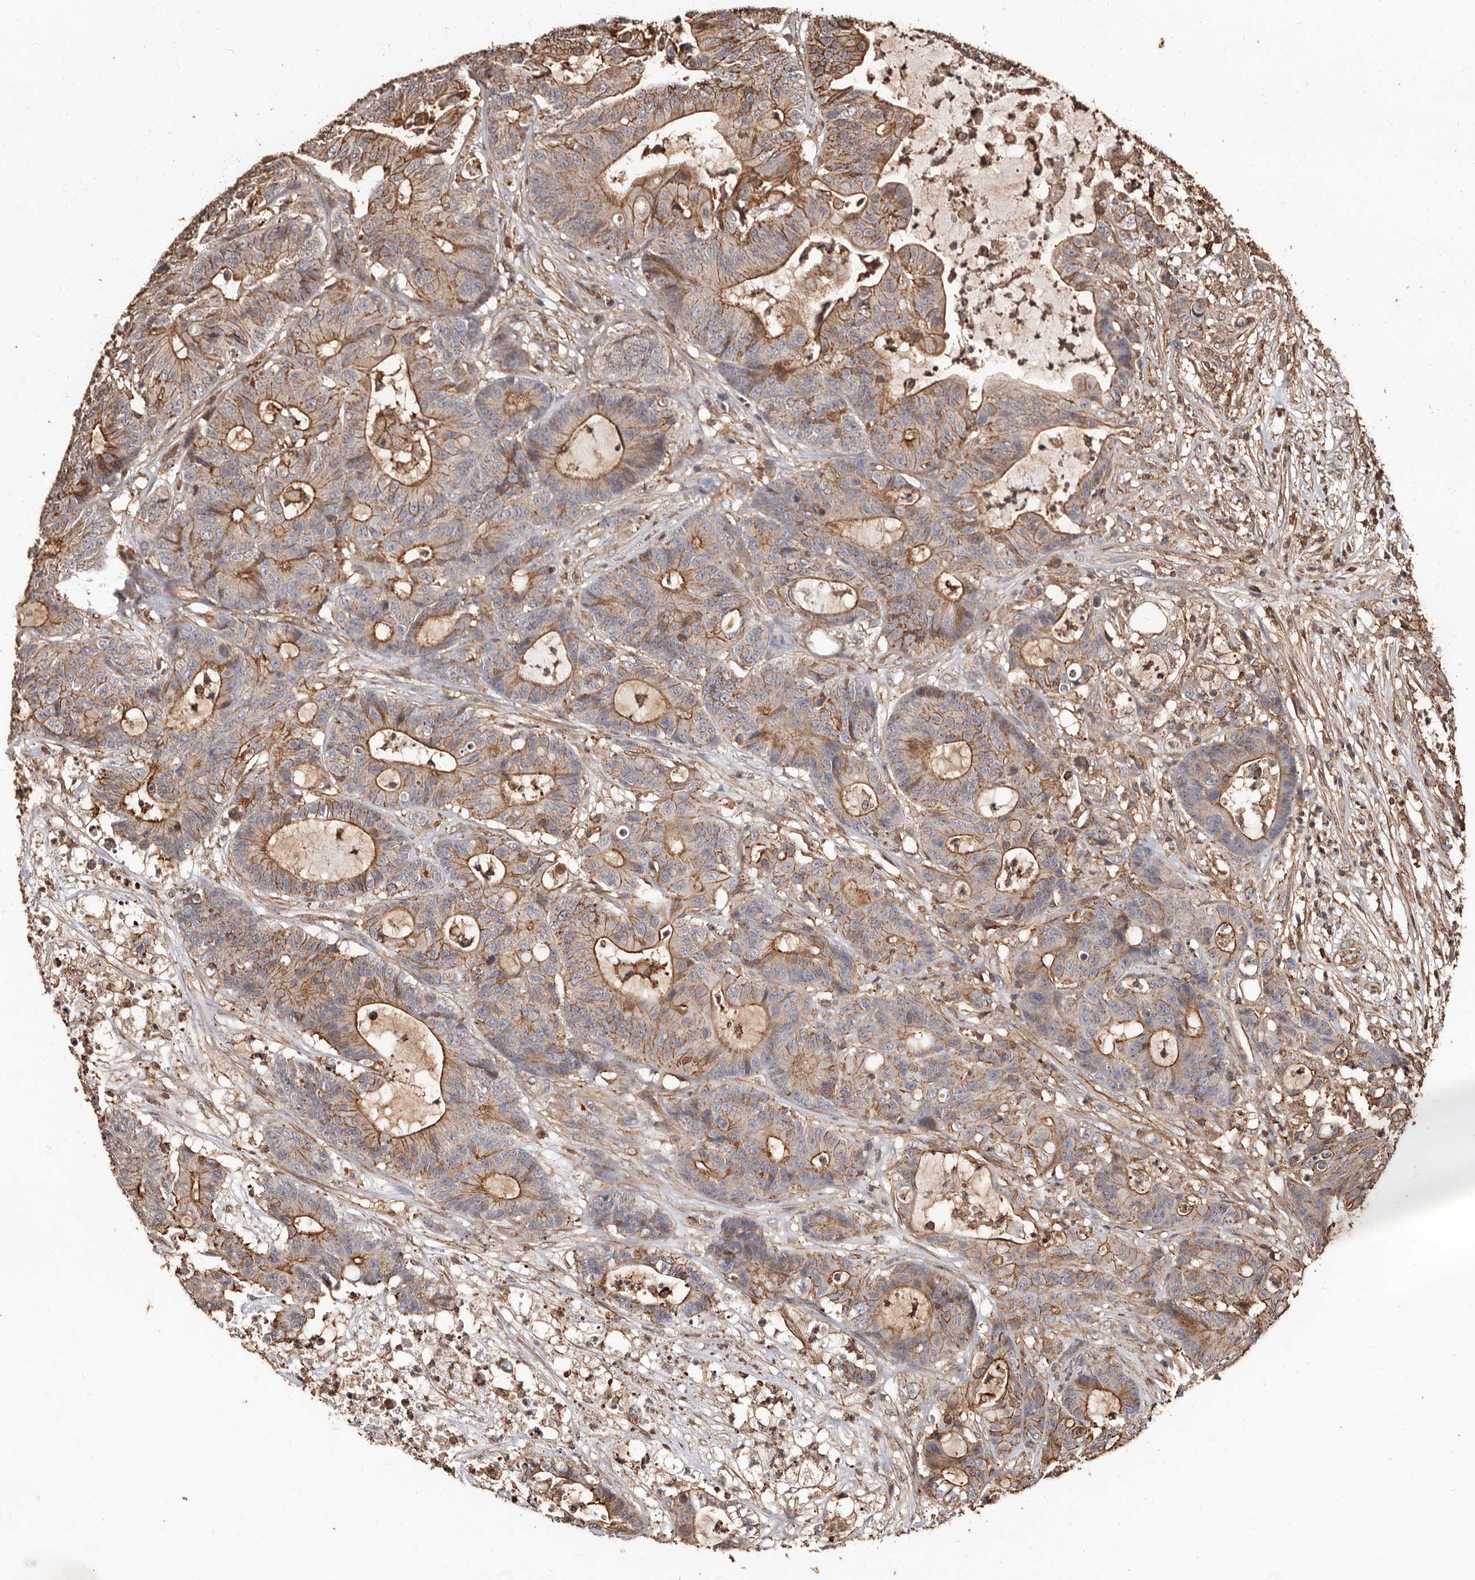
{"staining": {"intensity": "moderate", "quantity": "25%-75%", "location": "cytoplasmic/membranous"}, "tissue": "colorectal cancer", "cell_type": "Tumor cells", "image_type": "cancer", "snomed": [{"axis": "morphology", "description": "Adenocarcinoma, NOS"}, {"axis": "topography", "description": "Colon"}], "caption": "IHC of human colorectal cancer shows medium levels of moderate cytoplasmic/membranous positivity in about 25%-75% of tumor cells.", "gene": "GSK3A", "patient": {"sex": "female", "age": 84}}